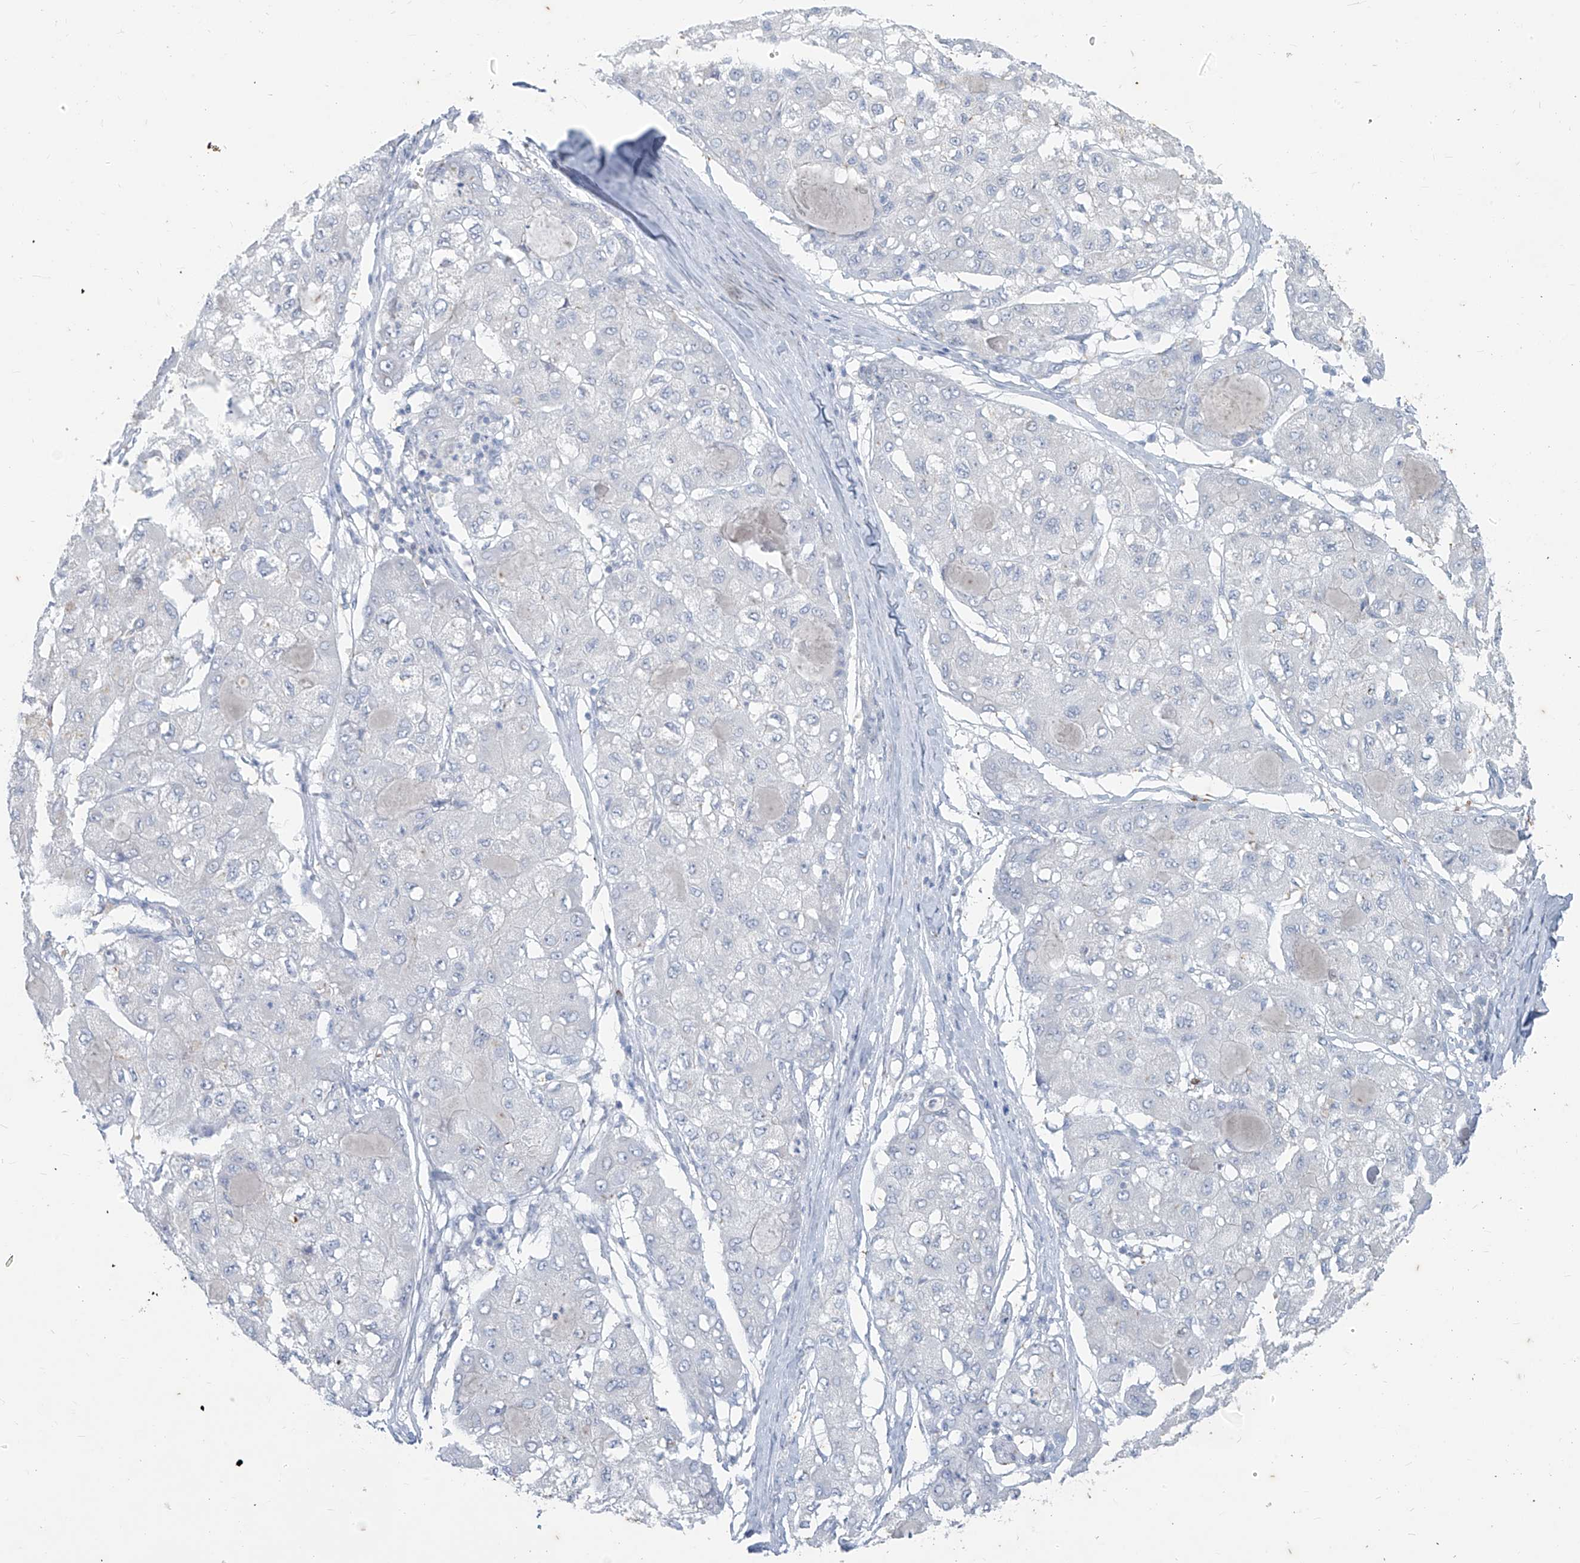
{"staining": {"intensity": "negative", "quantity": "none", "location": "none"}, "tissue": "liver cancer", "cell_type": "Tumor cells", "image_type": "cancer", "snomed": [{"axis": "morphology", "description": "Carcinoma, Hepatocellular, NOS"}, {"axis": "topography", "description": "Liver"}], "caption": "The histopathology image exhibits no staining of tumor cells in liver cancer (hepatocellular carcinoma). (Immunohistochemistry (ihc), brightfield microscopy, high magnification).", "gene": "CX3CR1", "patient": {"sex": "male", "age": 80}}